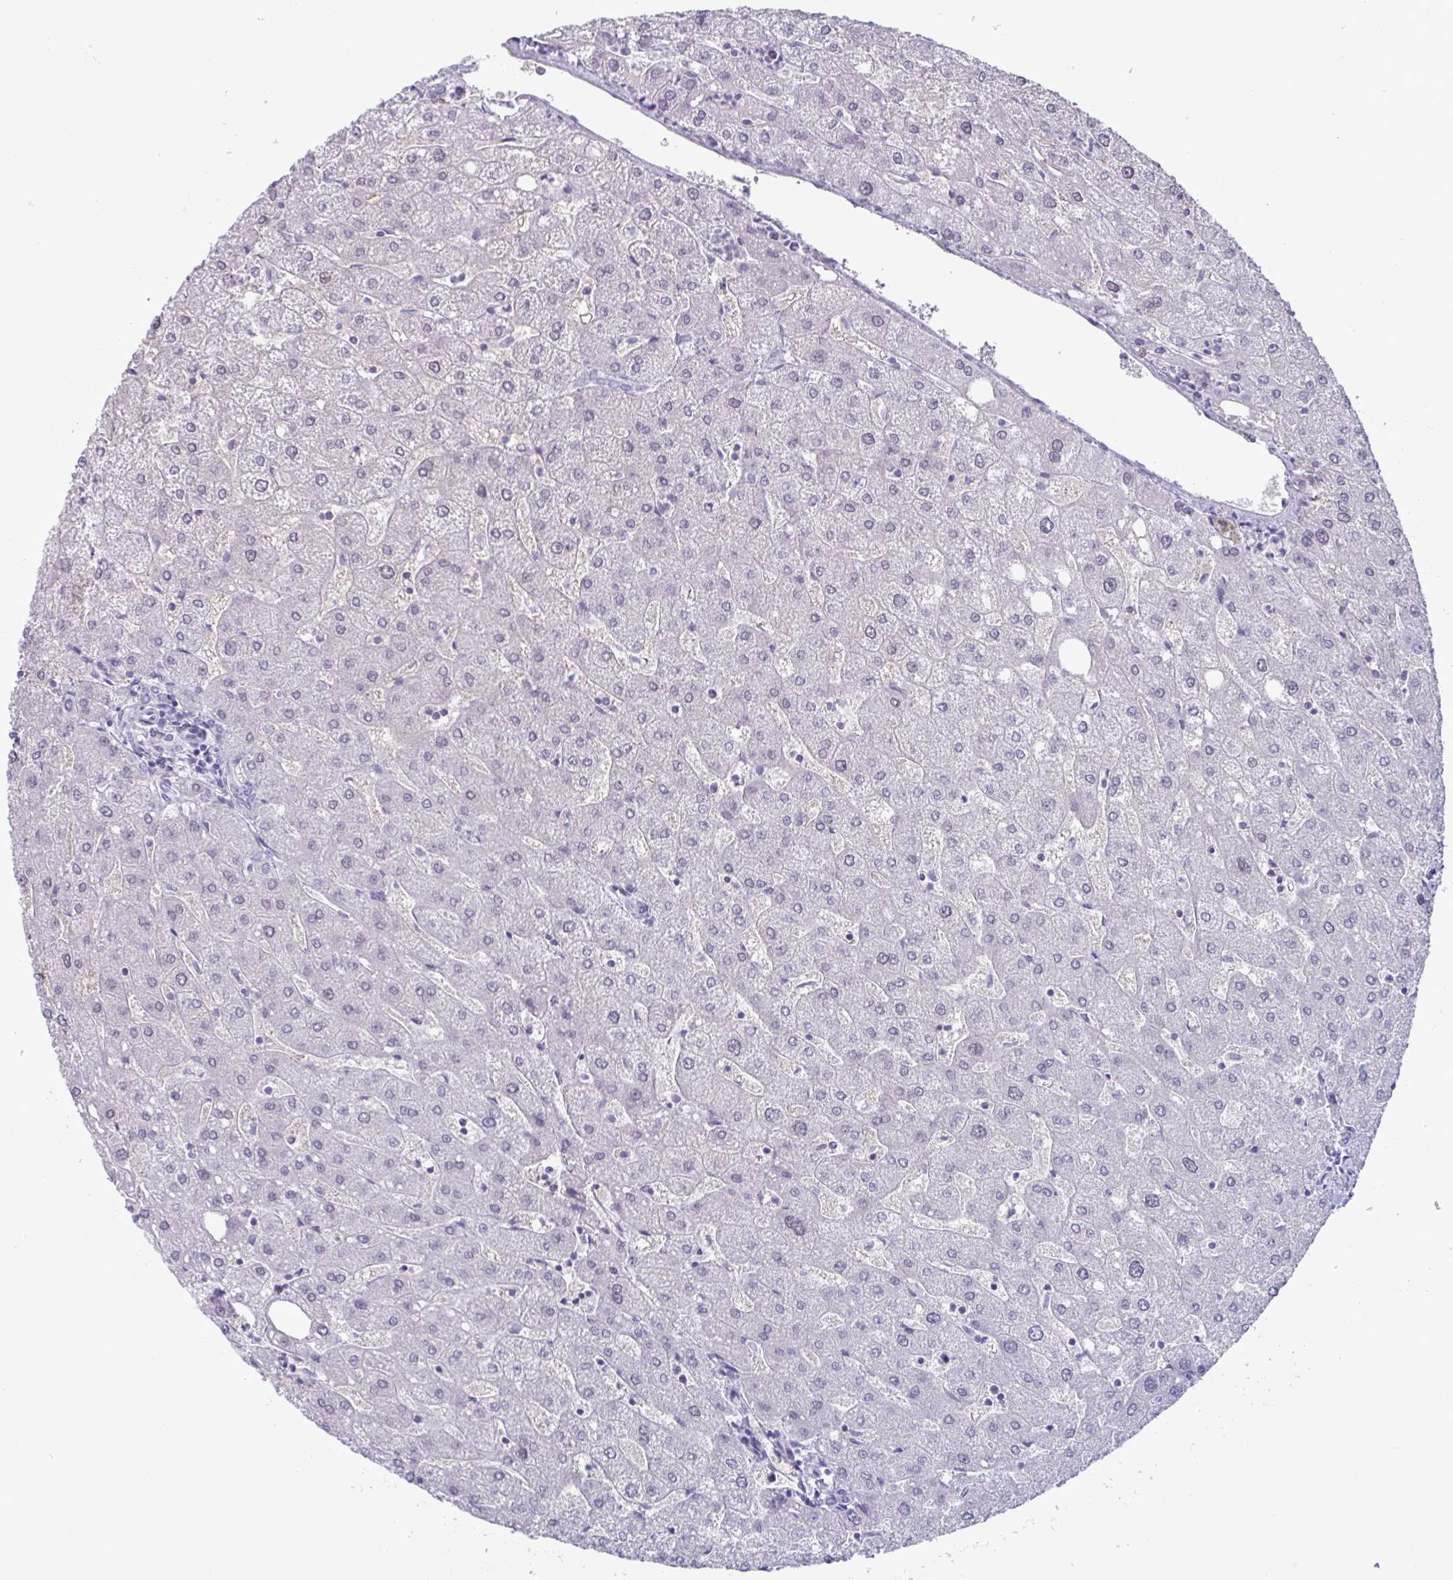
{"staining": {"intensity": "negative", "quantity": "none", "location": "none"}, "tissue": "liver", "cell_type": "Cholangiocytes", "image_type": "normal", "snomed": [{"axis": "morphology", "description": "Normal tissue, NOS"}, {"axis": "topography", "description": "Liver"}], "caption": "DAB immunohistochemical staining of benign human liver demonstrates no significant staining in cholangiocytes.", "gene": "VSIG10L", "patient": {"sex": "male", "age": 67}}